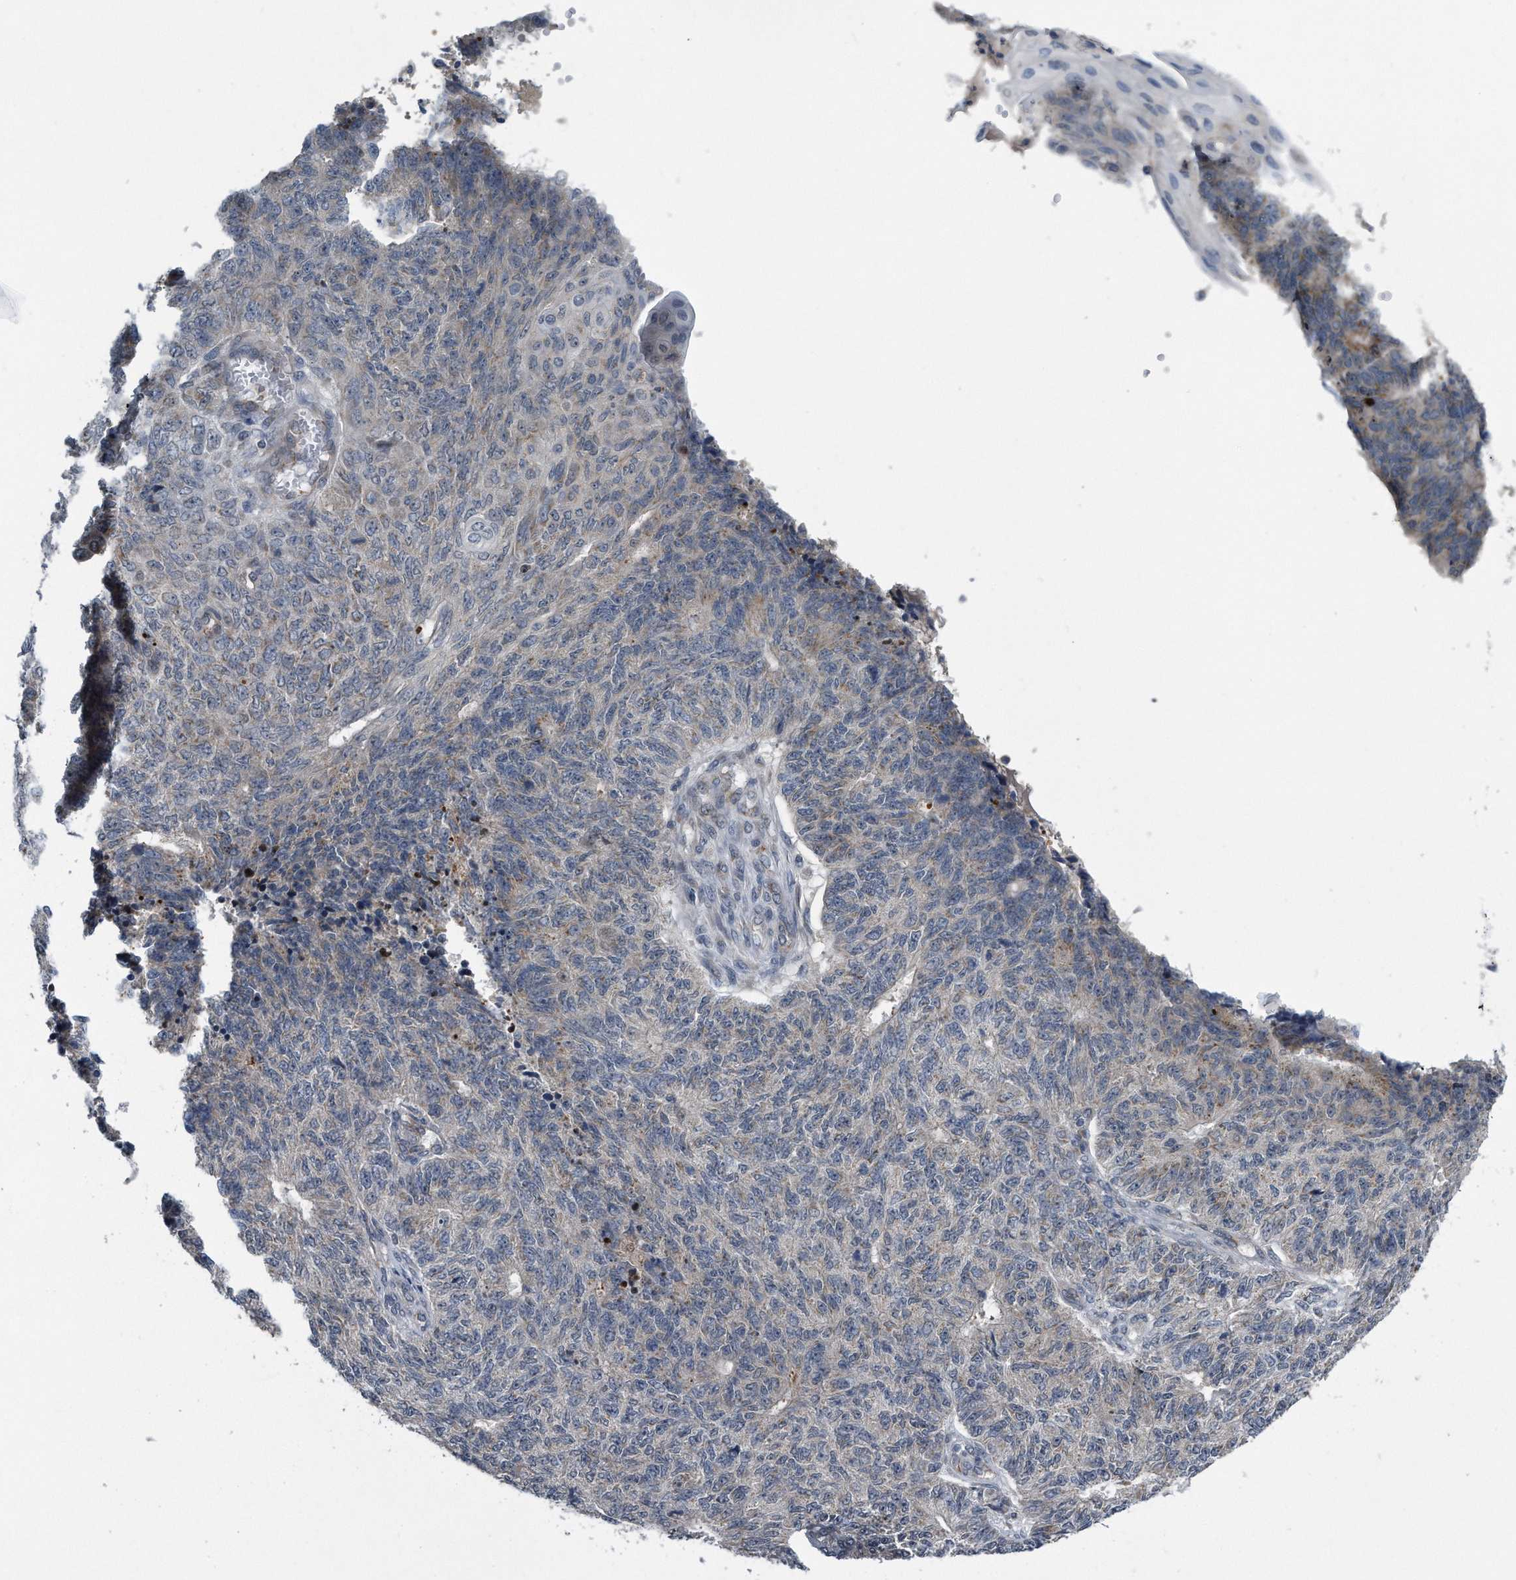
{"staining": {"intensity": "weak", "quantity": "<25%", "location": "cytoplasmic/membranous"}, "tissue": "endometrial cancer", "cell_type": "Tumor cells", "image_type": "cancer", "snomed": [{"axis": "morphology", "description": "Adenocarcinoma, NOS"}, {"axis": "topography", "description": "Endometrium"}], "caption": "IHC image of neoplastic tissue: adenocarcinoma (endometrial) stained with DAB (3,3'-diaminobenzidine) shows no significant protein expression in tumor cells.", "gene": "LYRM4", "patient": {"sex": "female", "age": 32}}